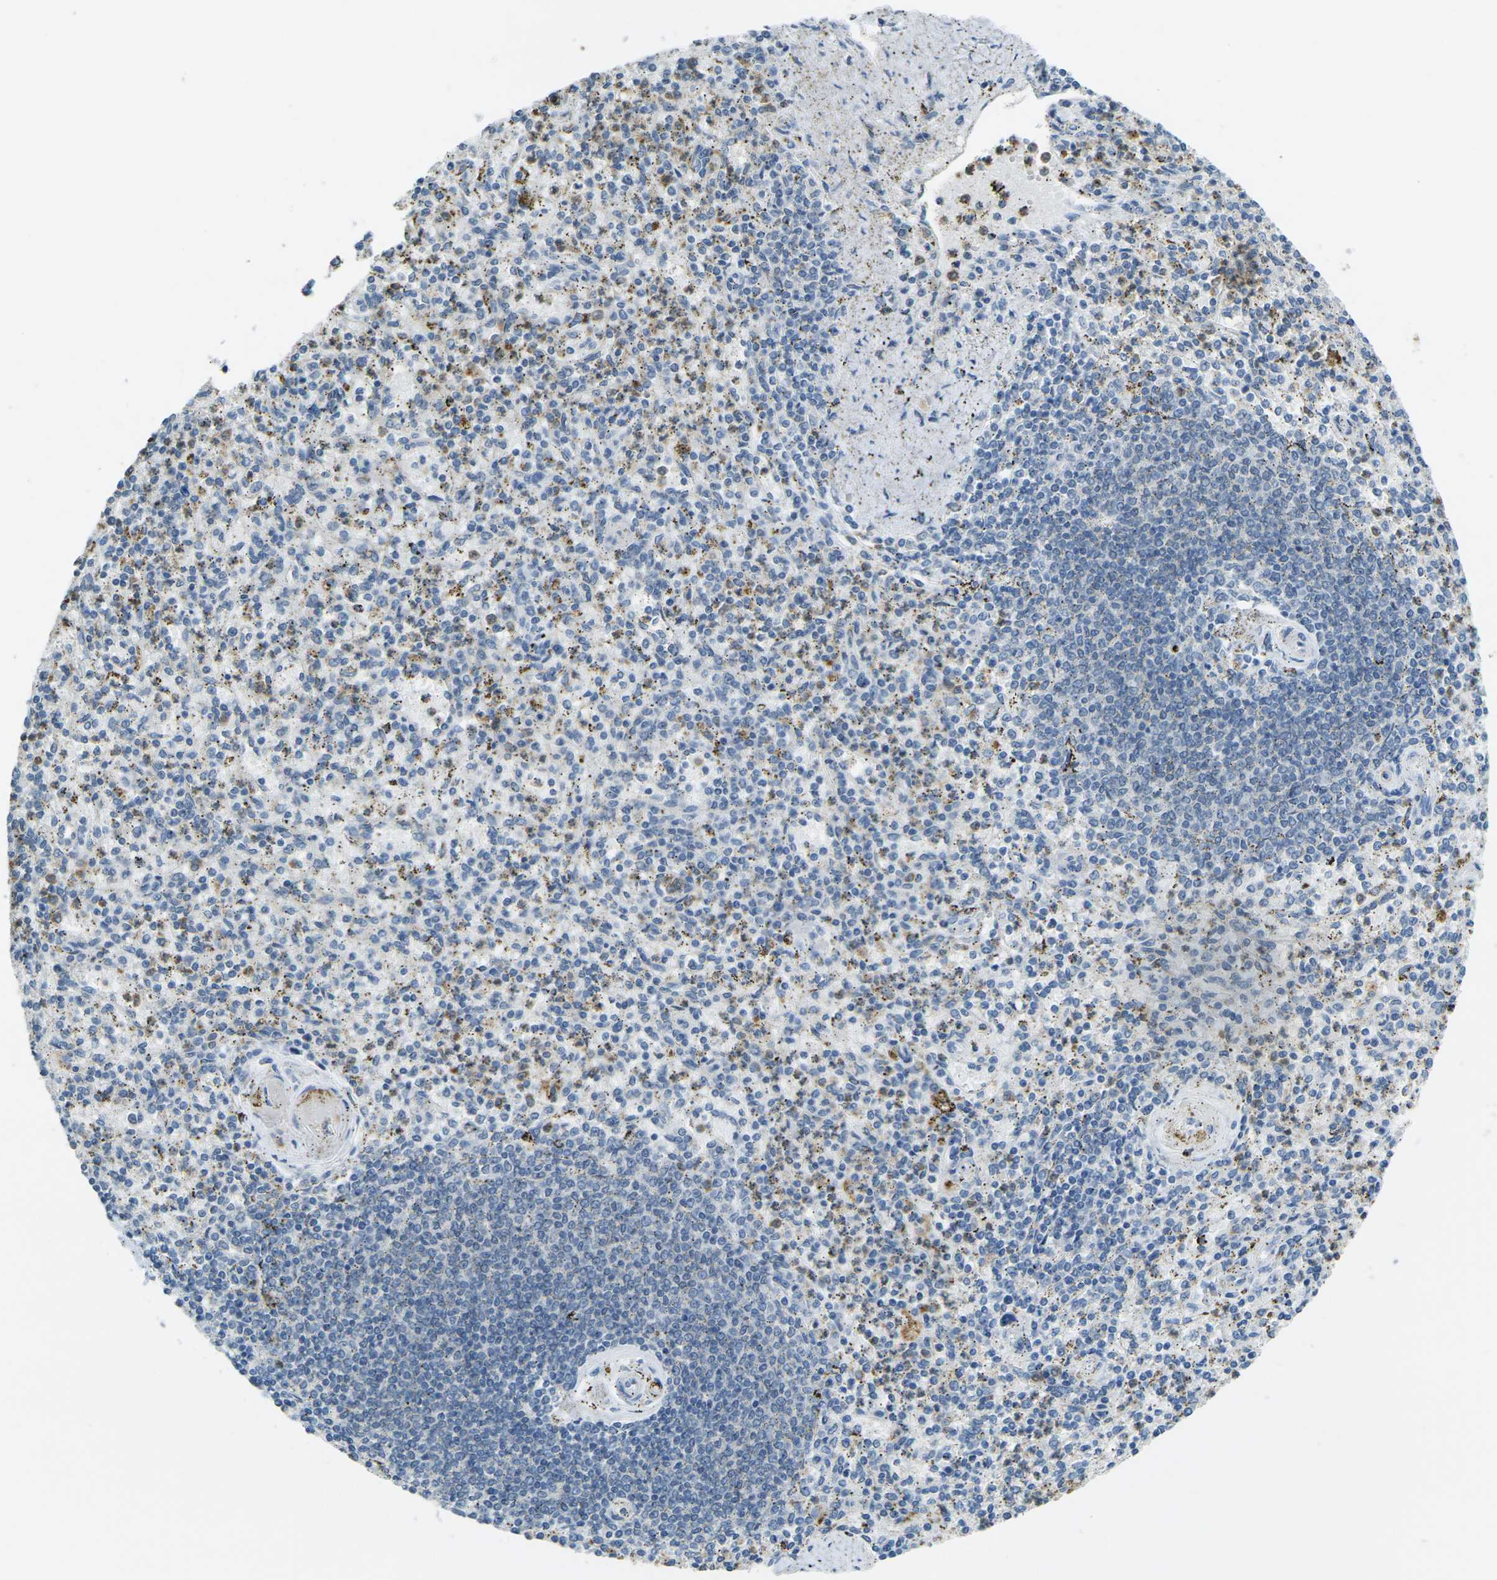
{"staining": {"intensity": "moderate", "quantity": "<25%", "location": "cytoplasmic/membranous"}, "tissue": "spleen", "cell_type": "Cells in red pulp", "image_type": "normal", "snomed": [{"axis": "morphology", "description": "Normal tissue, NOS"}, {"axis": "topography", "description": "Spleen"}], "caption": "Normal spleen was stained to show a protein in brown. There is low levels of moderate cytoplasmic/membranous staining in about <25% of cells in red pulp.", "gene": "SPTBN2", "patient": {"sex": "male", "age": 72}}